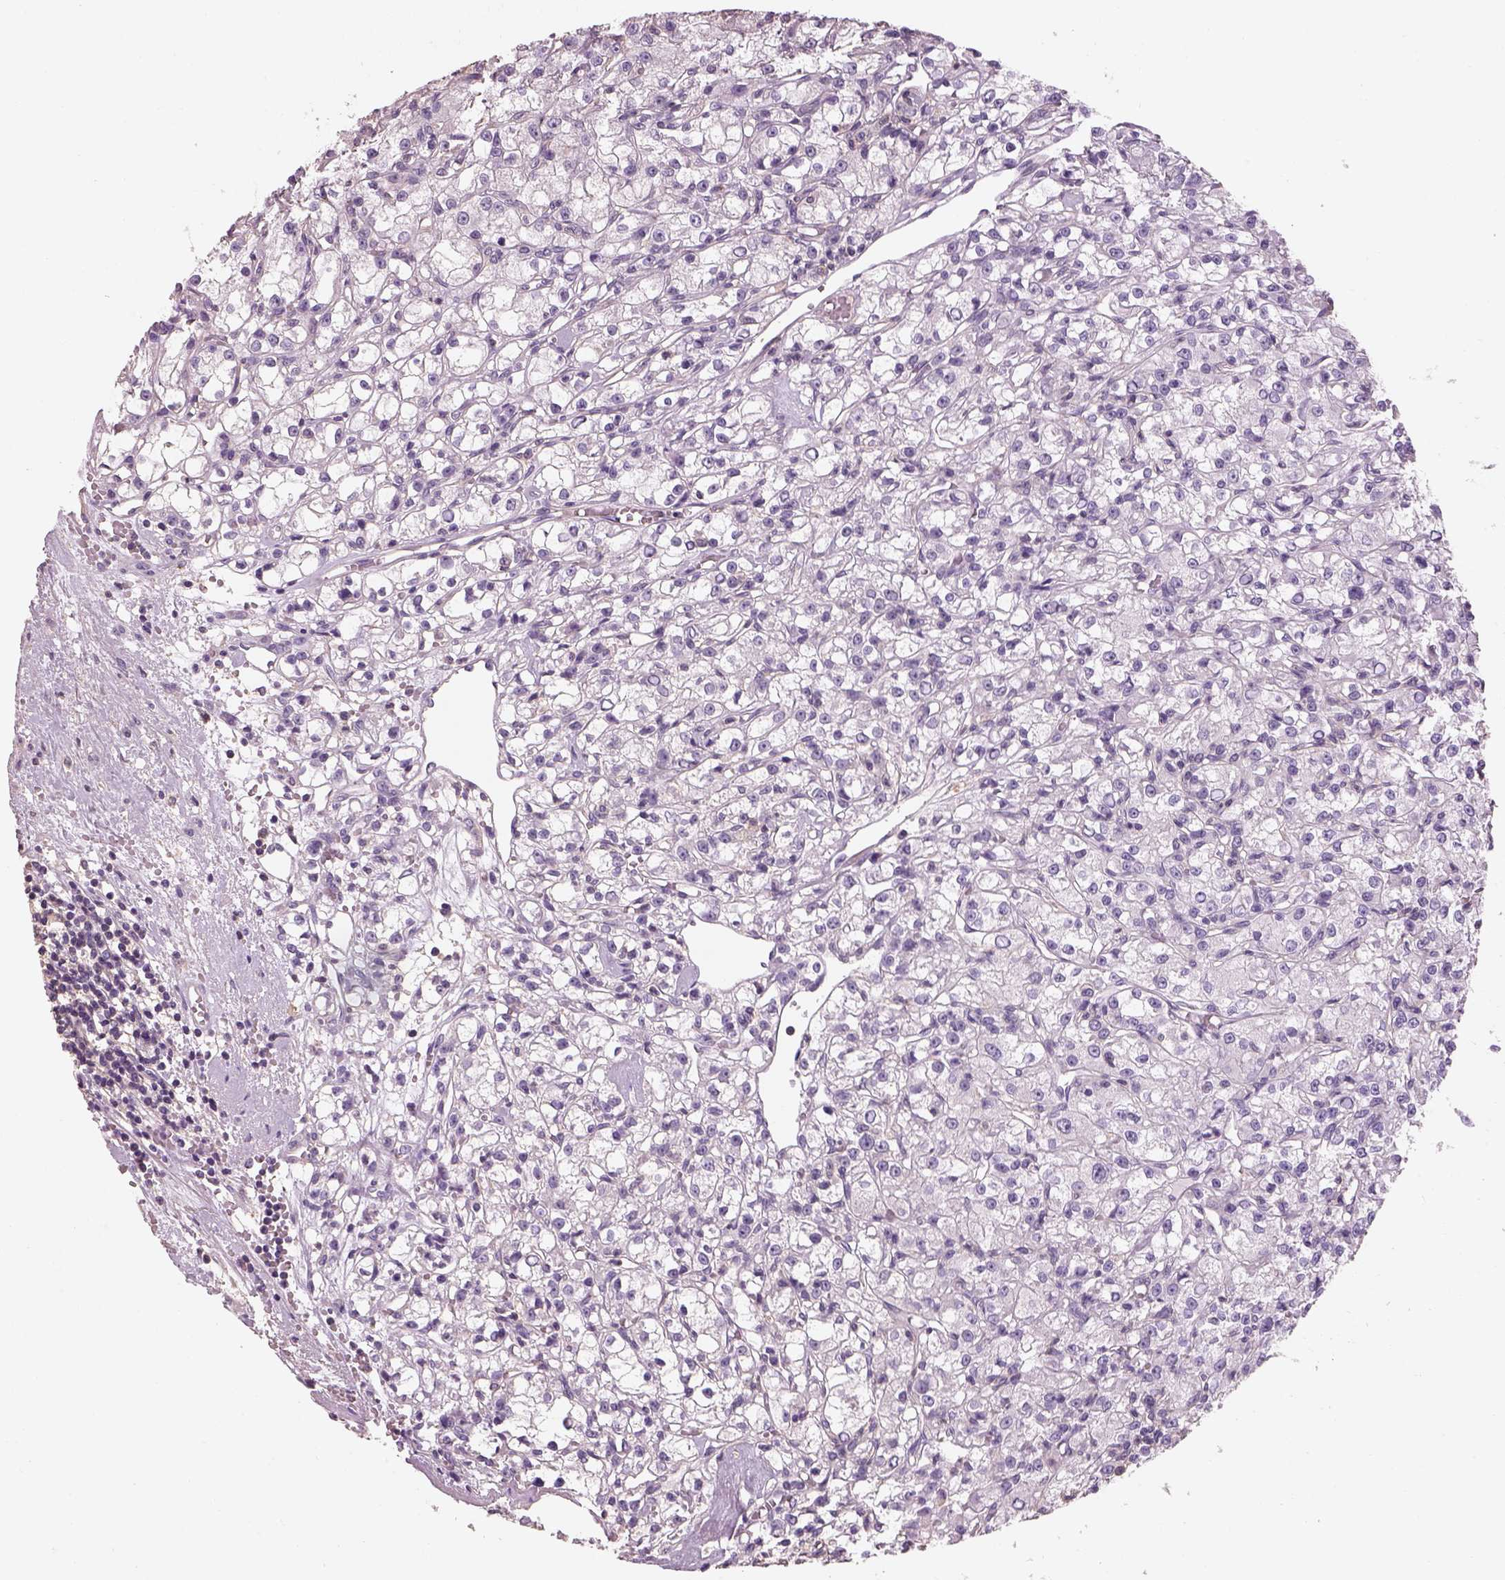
{"staining": {"intensity": "negative", "quantity": "none", "location": "none"}, "tissue": "renal cancer", "cell_type": "Tumor cells", "image_type": "cancer", "snomed": [{"axis": "morphology", "description": "Adenocarcinoma, NOS"}, {"axis": "topography", "description": "Kidney"}], "caption": "Image shows no significant protein staining in tumor cells of renal adenocarcinoma.", "gene": "OTUD6A", "patient": {"sex": "female", "age": 59}}